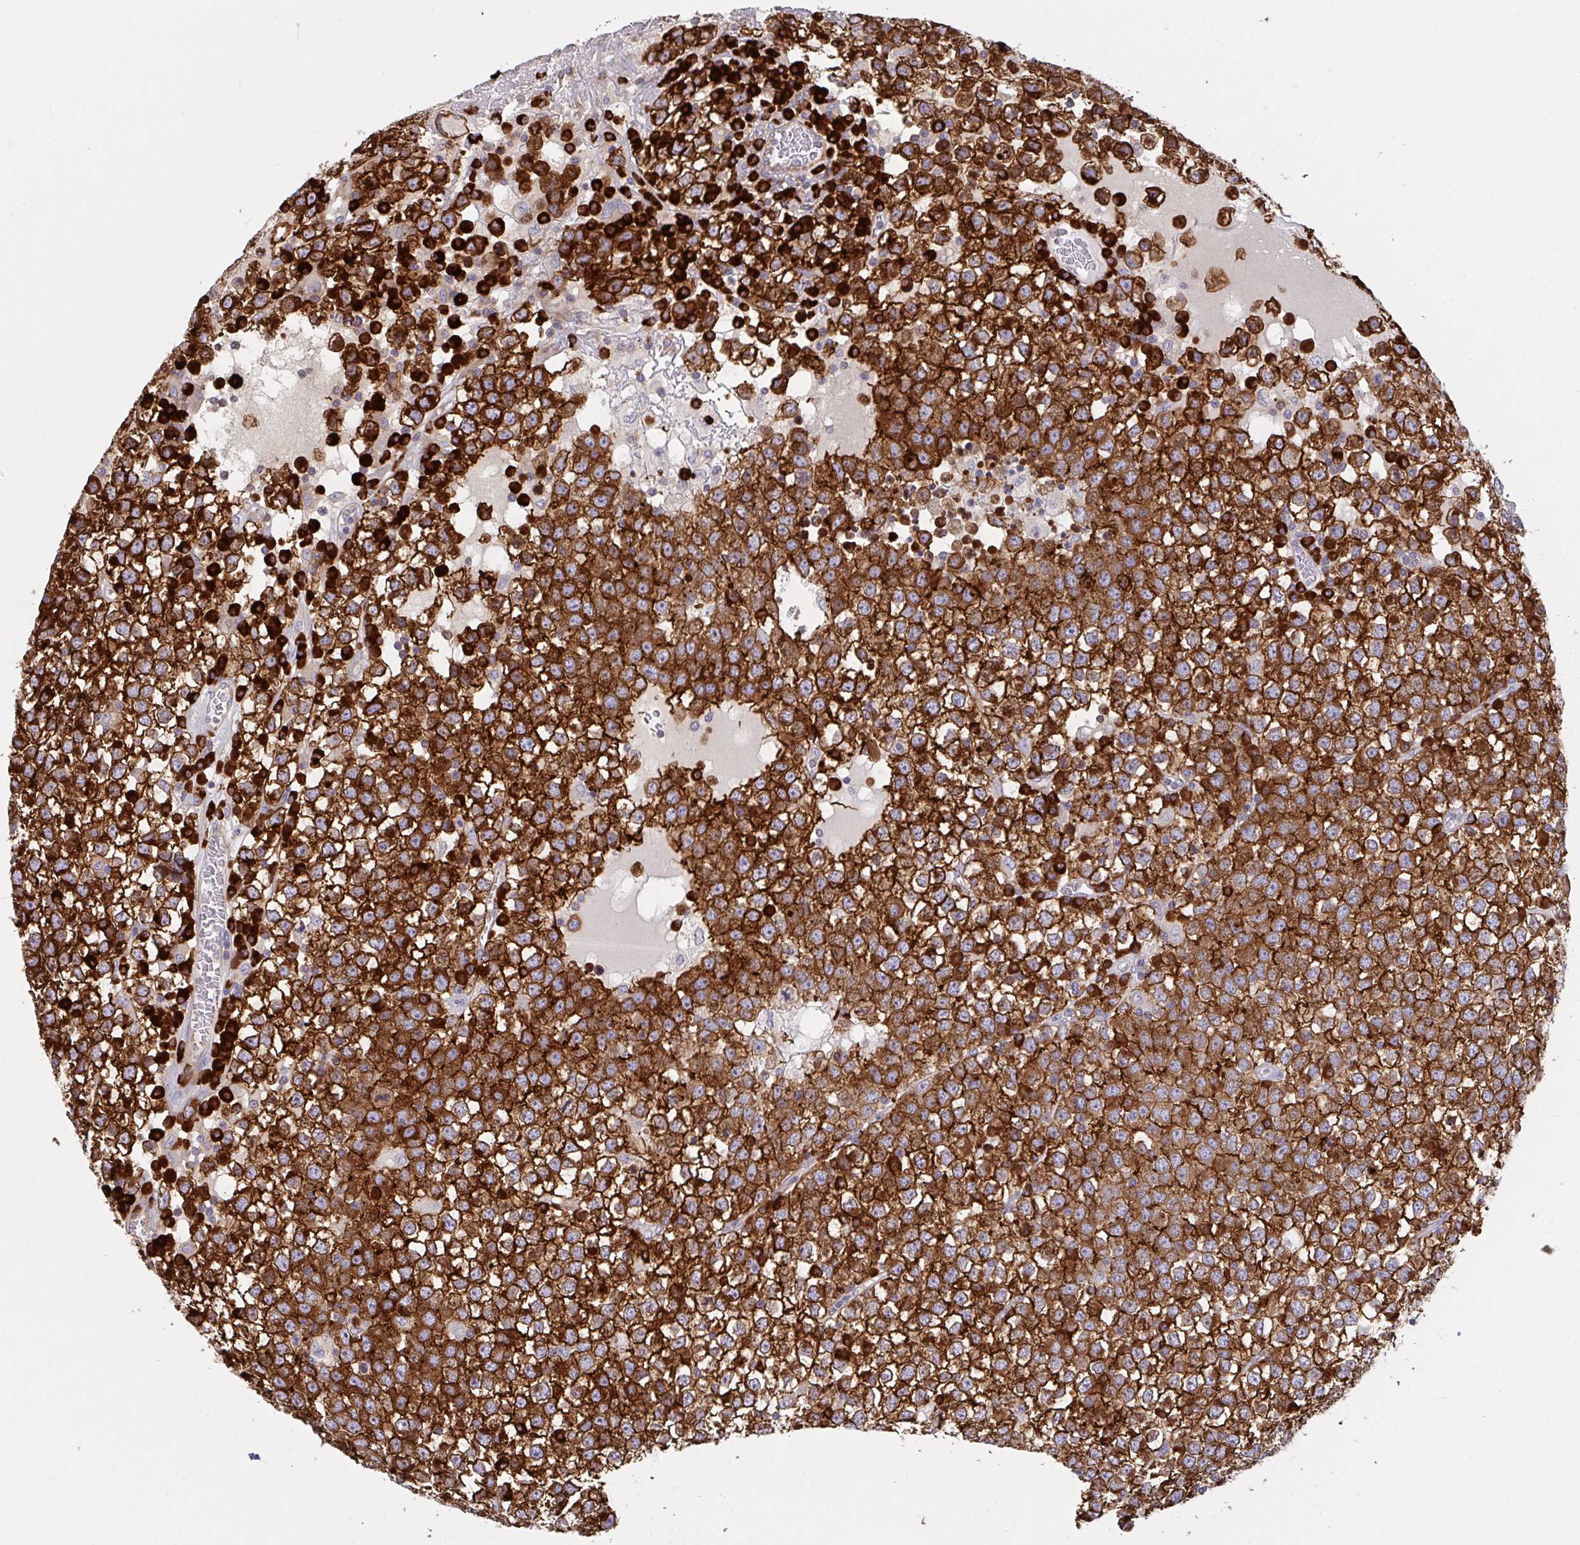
{"staining": {"intensity": "strong", "quantity": ">75%", "location": "cytoplasmic/membranous"}, "tissue": "testis cancer", "cell_type": "Tumor cells", "image_type": "cancer", "snomed": [{"axis": "morphology", "description": "Seminoma, NOS"}, {"axis": "topography", "description": "Testis"}], "caption": "Approximately >75% of tumor cells in human testis cancer (seminoma) demonstrate strong cytoplasmic/membranous protein staining as visualized by brown immunohistochemical staining.", "gene": "YARS2", "patient": {"sex": "male", "age": 65}}